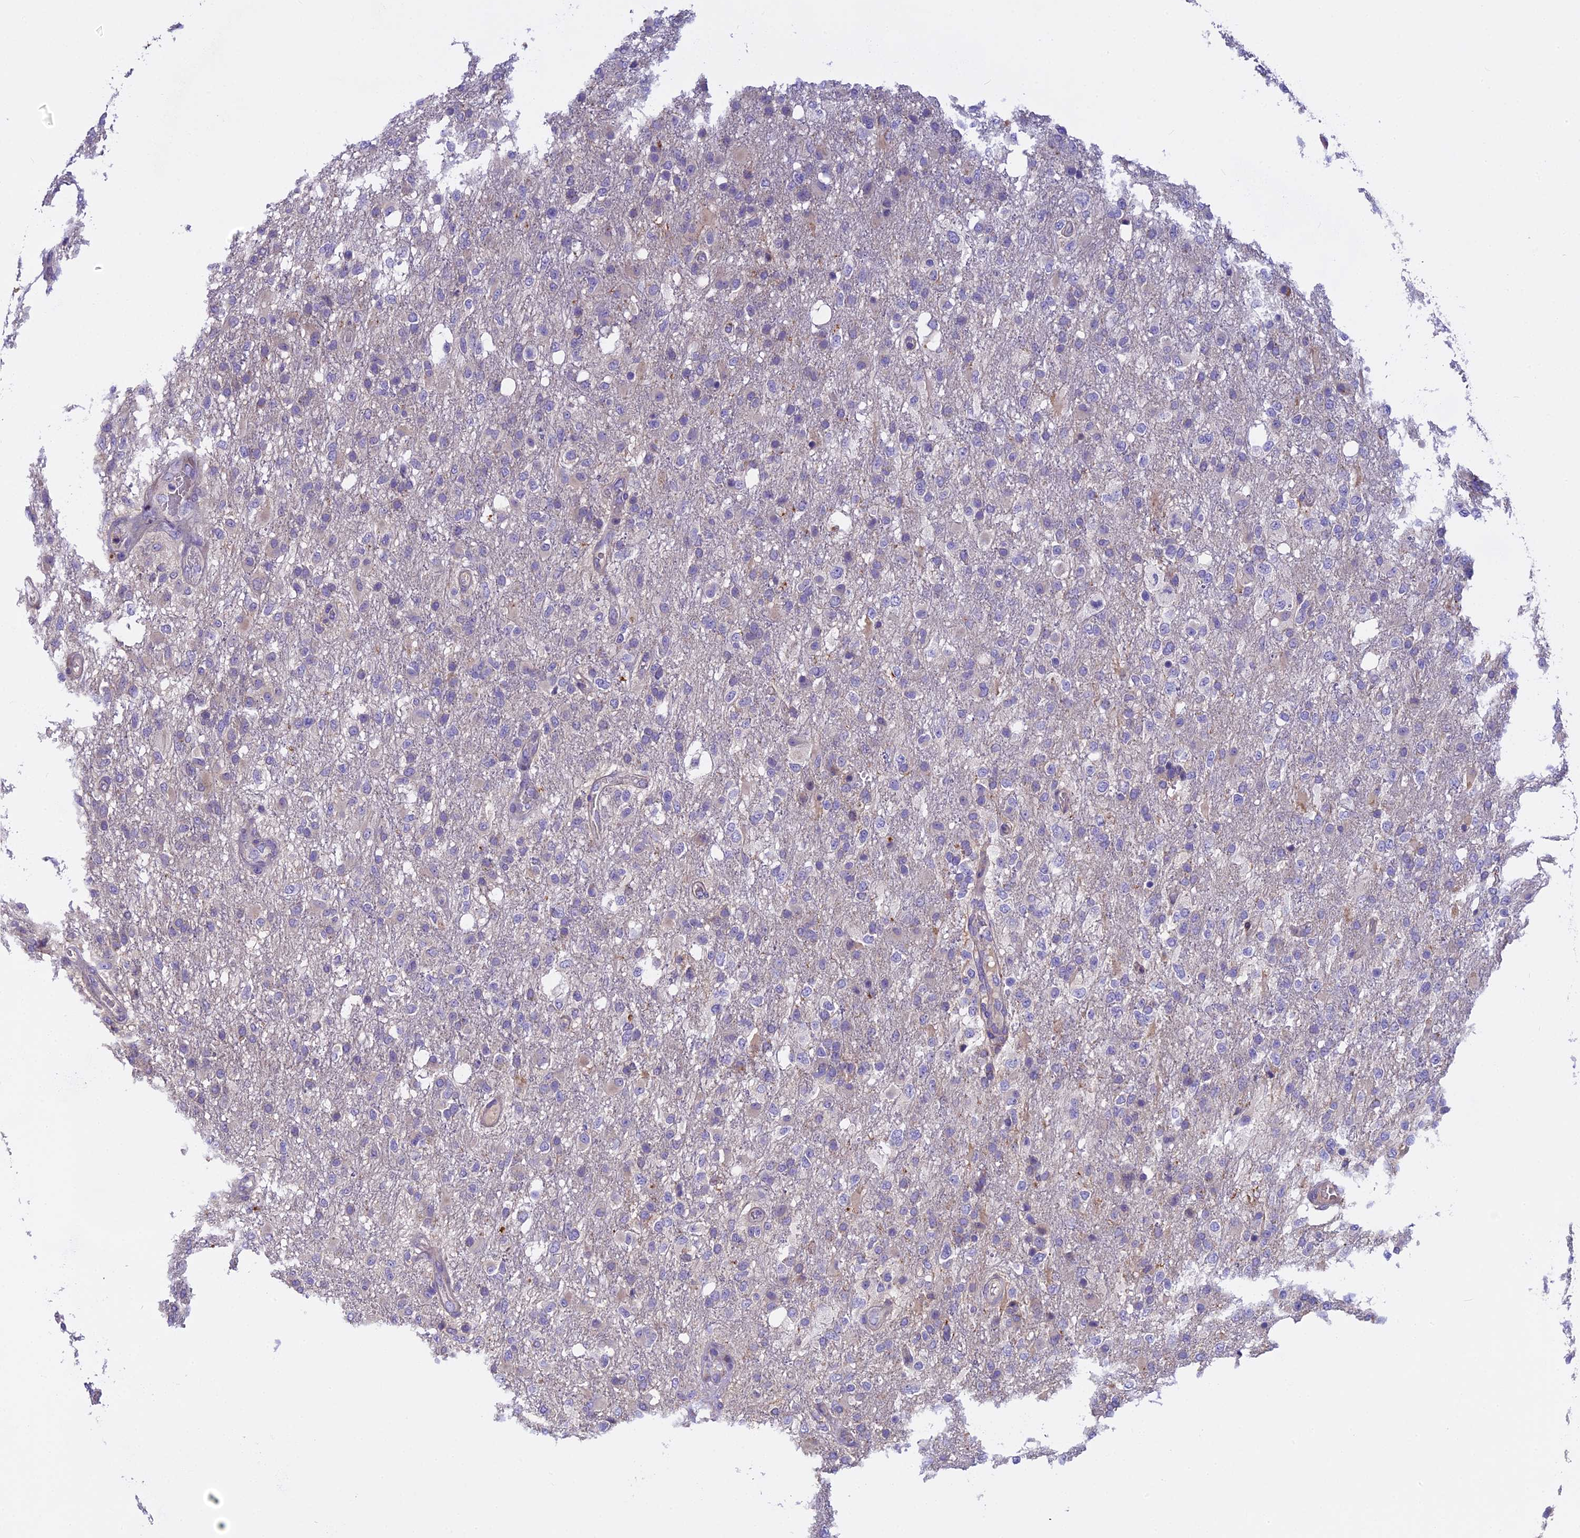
{"staining": {"intensity": "negative", "quantity": "none", "location": "none"}, "tissue": "glioma", "cell_type": "Tumor cells", "image_type": "cancer", "snomed": [{"axis": "morphology", "description": "Glioma, malignant, High grade"}, {"axis": "topography", "description": "Brain"}], "caption": "IHC of malignant high-grade glioma shows no positivity in tumor cells. (DAB immunohistochemistry visualized using brightfield microscopy, high magnification).", "gene": "FAM98C", "patient": {"sex": "female", "age": 74}}